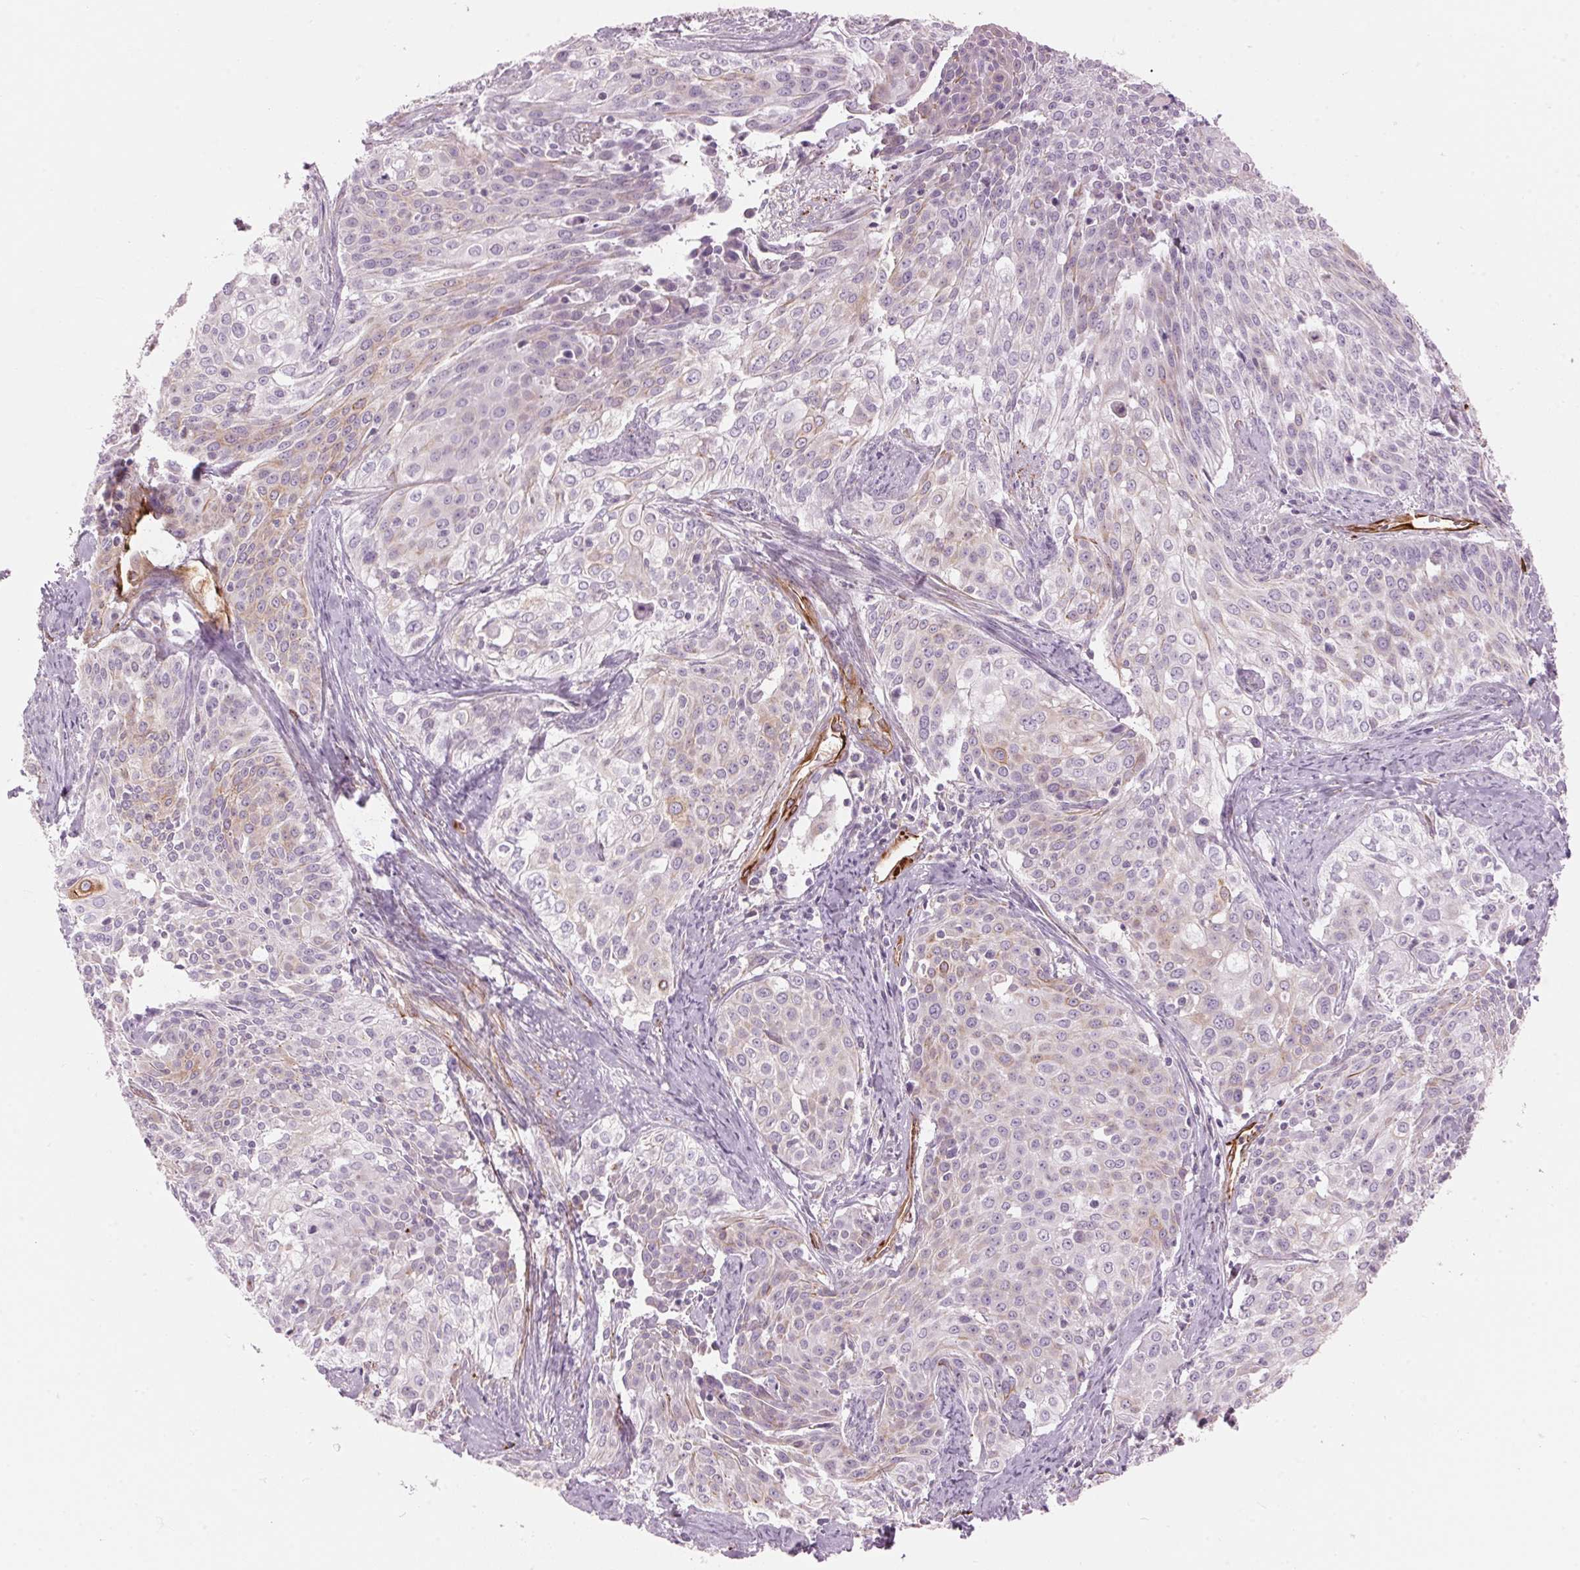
{"staining": {"intensity": "negative", "quantity": "none", "location": "none"}, "tissue": "cervical cancer", "cell_type": "Tumor cells", "image_type": "cancer", "snomed": [{"axis": "morphology", "description": "Squamous cell carcinoma, NOS"}, {"axis": "topography", "description": "Cervix"}], "caption": "Histopathology image shows no protein expression in tumor cells of squamous cell carcinoma (cervical) tissue. (DAB (3,3'-diaminobenzidine) IHC visualized using brightfield microscopy, high magnification).", "gene": "CLPS", "patient": {"sex": "female", "age": 39}}